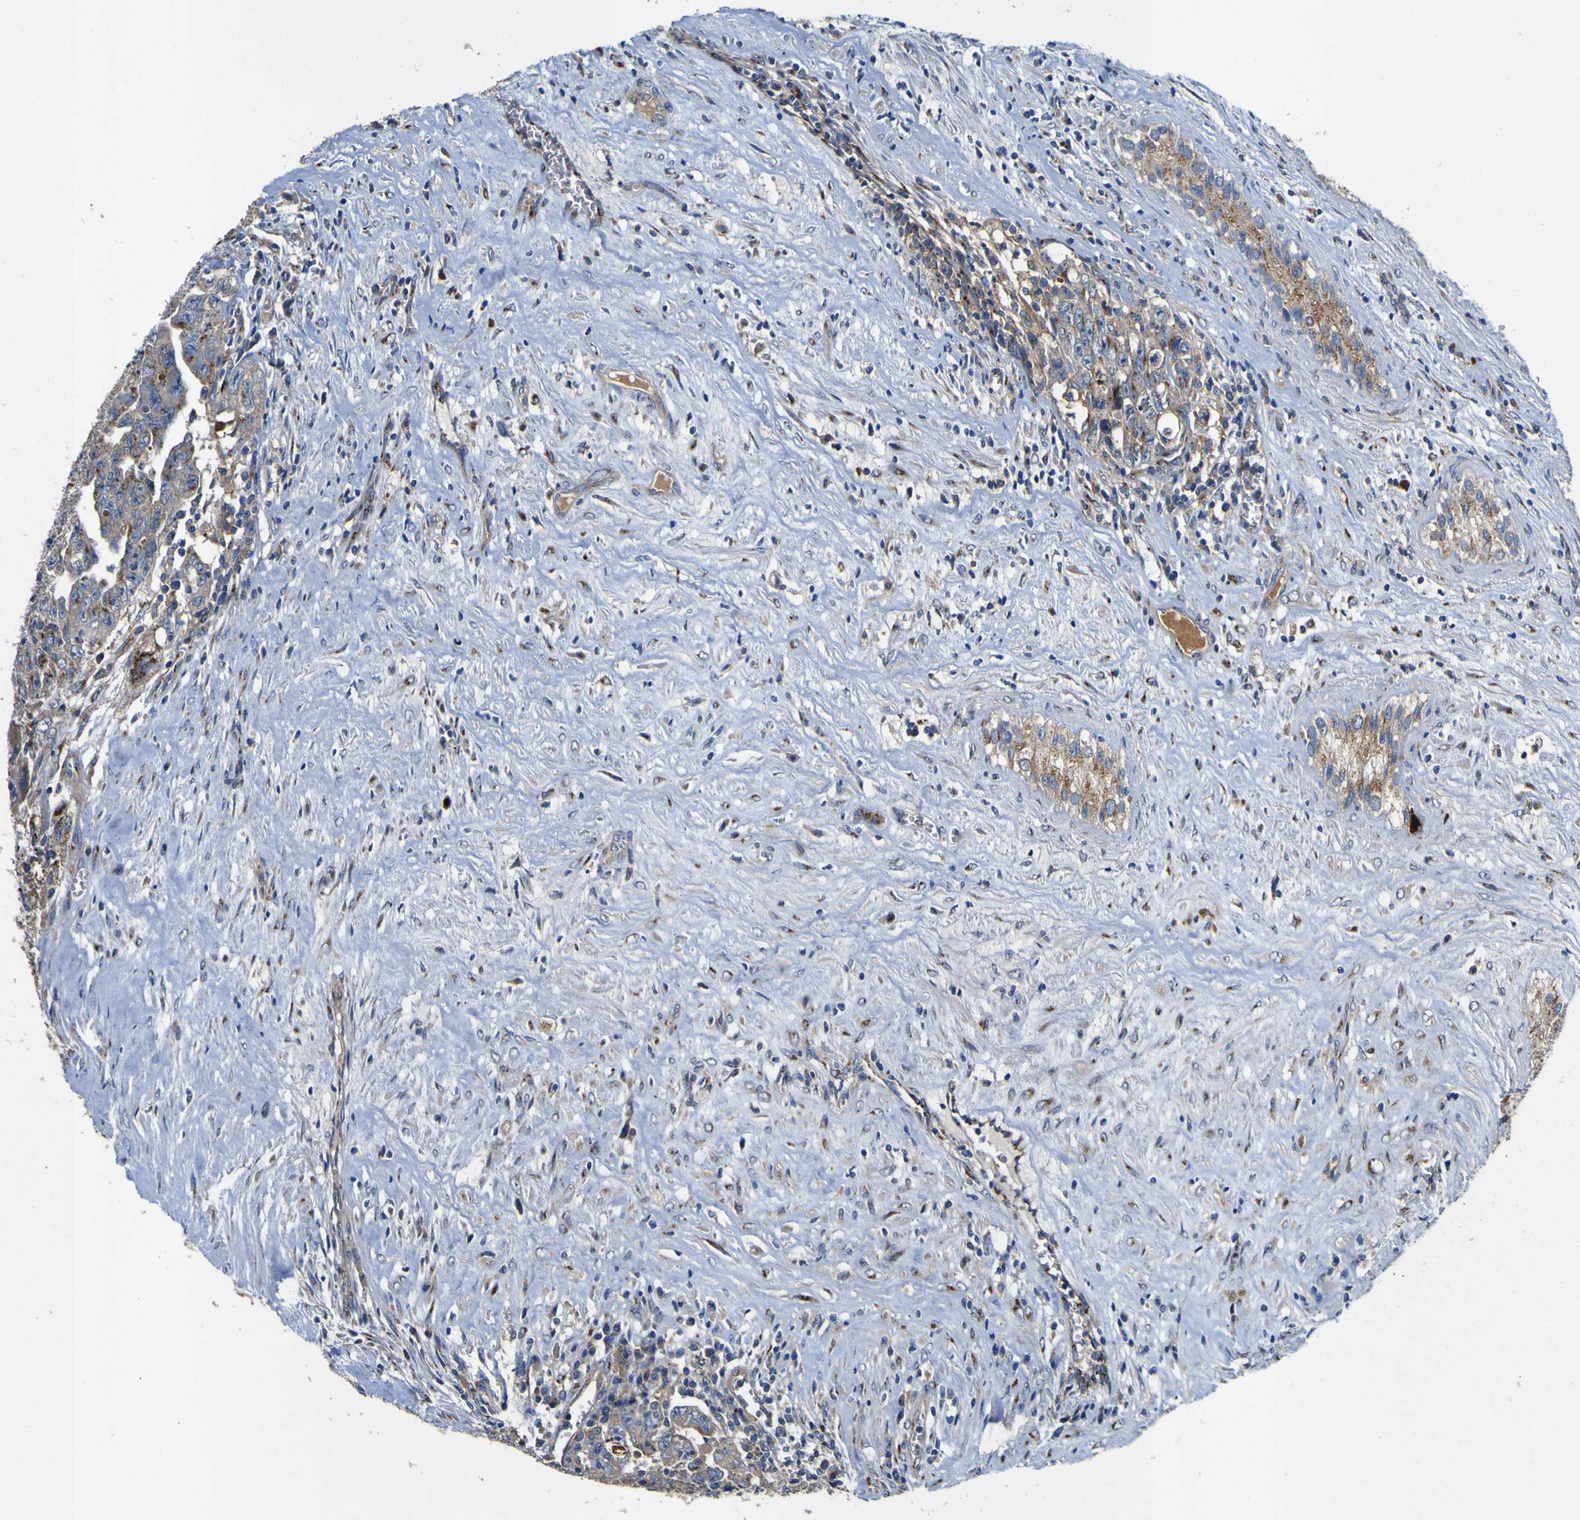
{"staining": {"intensity": "moderate", "quantity": ">75%", "location": "cytoplasmic/membranous"}, "tissue": "testis cancer", "cell_type": "Tumor cells", "image_type": "cancer", "snomed": [{"axis": "morphology", "description": "Carcinoma, Embryonal, NOS"}, {"axis": "topography", "description": "Testis"}], "caption": "Testis cancer (embryonal carcinoma) tissue demonstrates moderate cytoplasmic/membranous expression in approximately >75% of tumor cells, visualized by immunohistochemistry.", "gene": "COA1", "patient": {"sex": "male", "age": 28}}